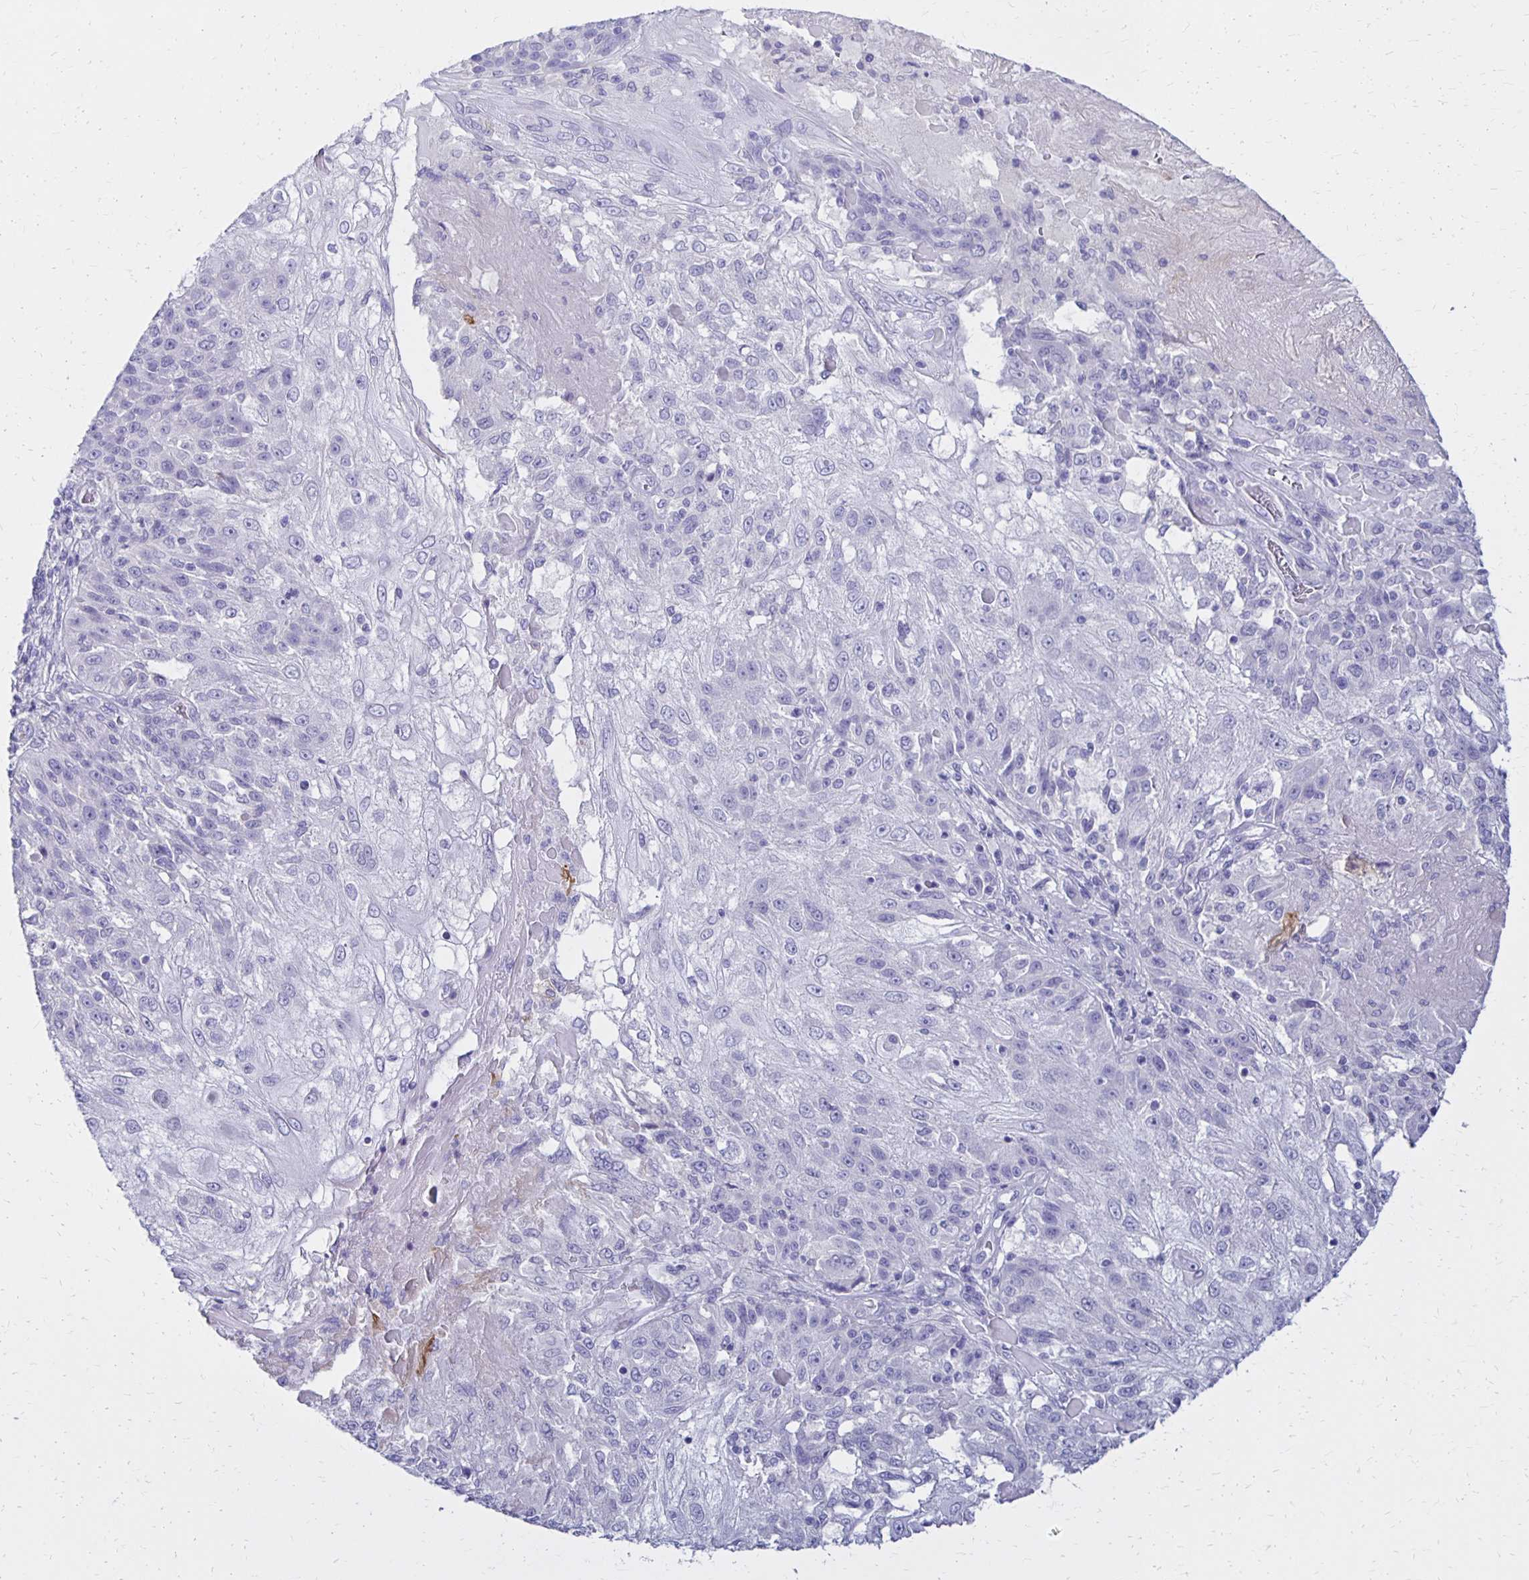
{"staining": {"intensity": "negative", "quantity": "none", "location": "none"}, "tissue": "skin cancer", "cell_type": "Tumor cells", "image_type": "cancer", "snomed": [{"axis": "morphology", "description": "Normal tissue, NOS"}, {"axis": "morphology", "description": "Squamous cell carcinoma, NOS"}, {"axis": "topography", "description": "Skin"}], "caption": "This is an IHC histopathology image of human squamous cell carcinoma (skin). There is no positivity in tumor cells.", "gene": "FNTB", "patient": {"sex": "female", "age": 83}}